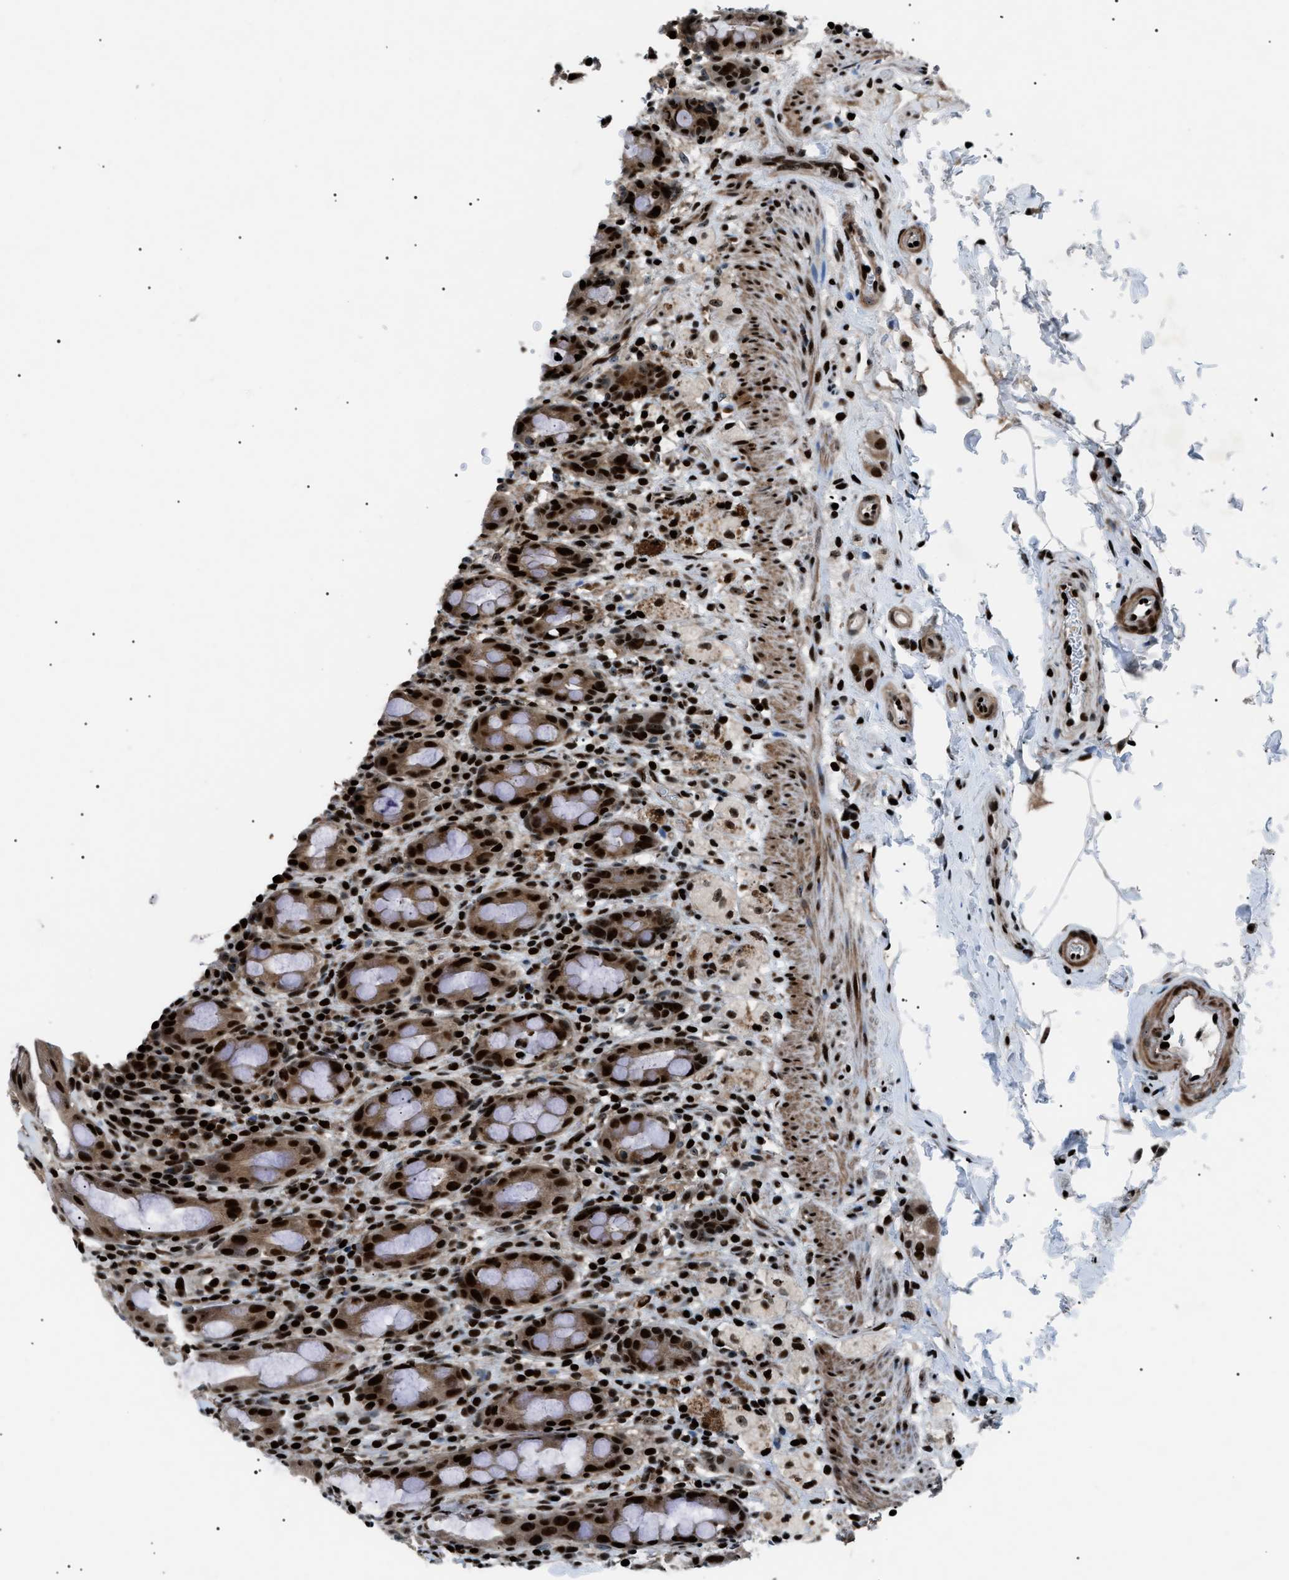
{"staining": {"intensity": "strong", "quantity": ">75%", "location": "cytoplasmic/membranous,nuclear"}, "tissue": "rectum", "cell_type": "Glandular cells", "image_type": "normal", "snomed": [{"axis": "morphology", "description": "Normal tissue, NOS"}, {"axis": "topography", "description": "Rectum"}], "caption": "Rectum stained for a protein (brown) reveals strong cytoplasmic/membranous,nuclear positive staining in about >75% of glandular cells.", "gene": "PRKX", "patient": {"sex": "male", "age": 44}}